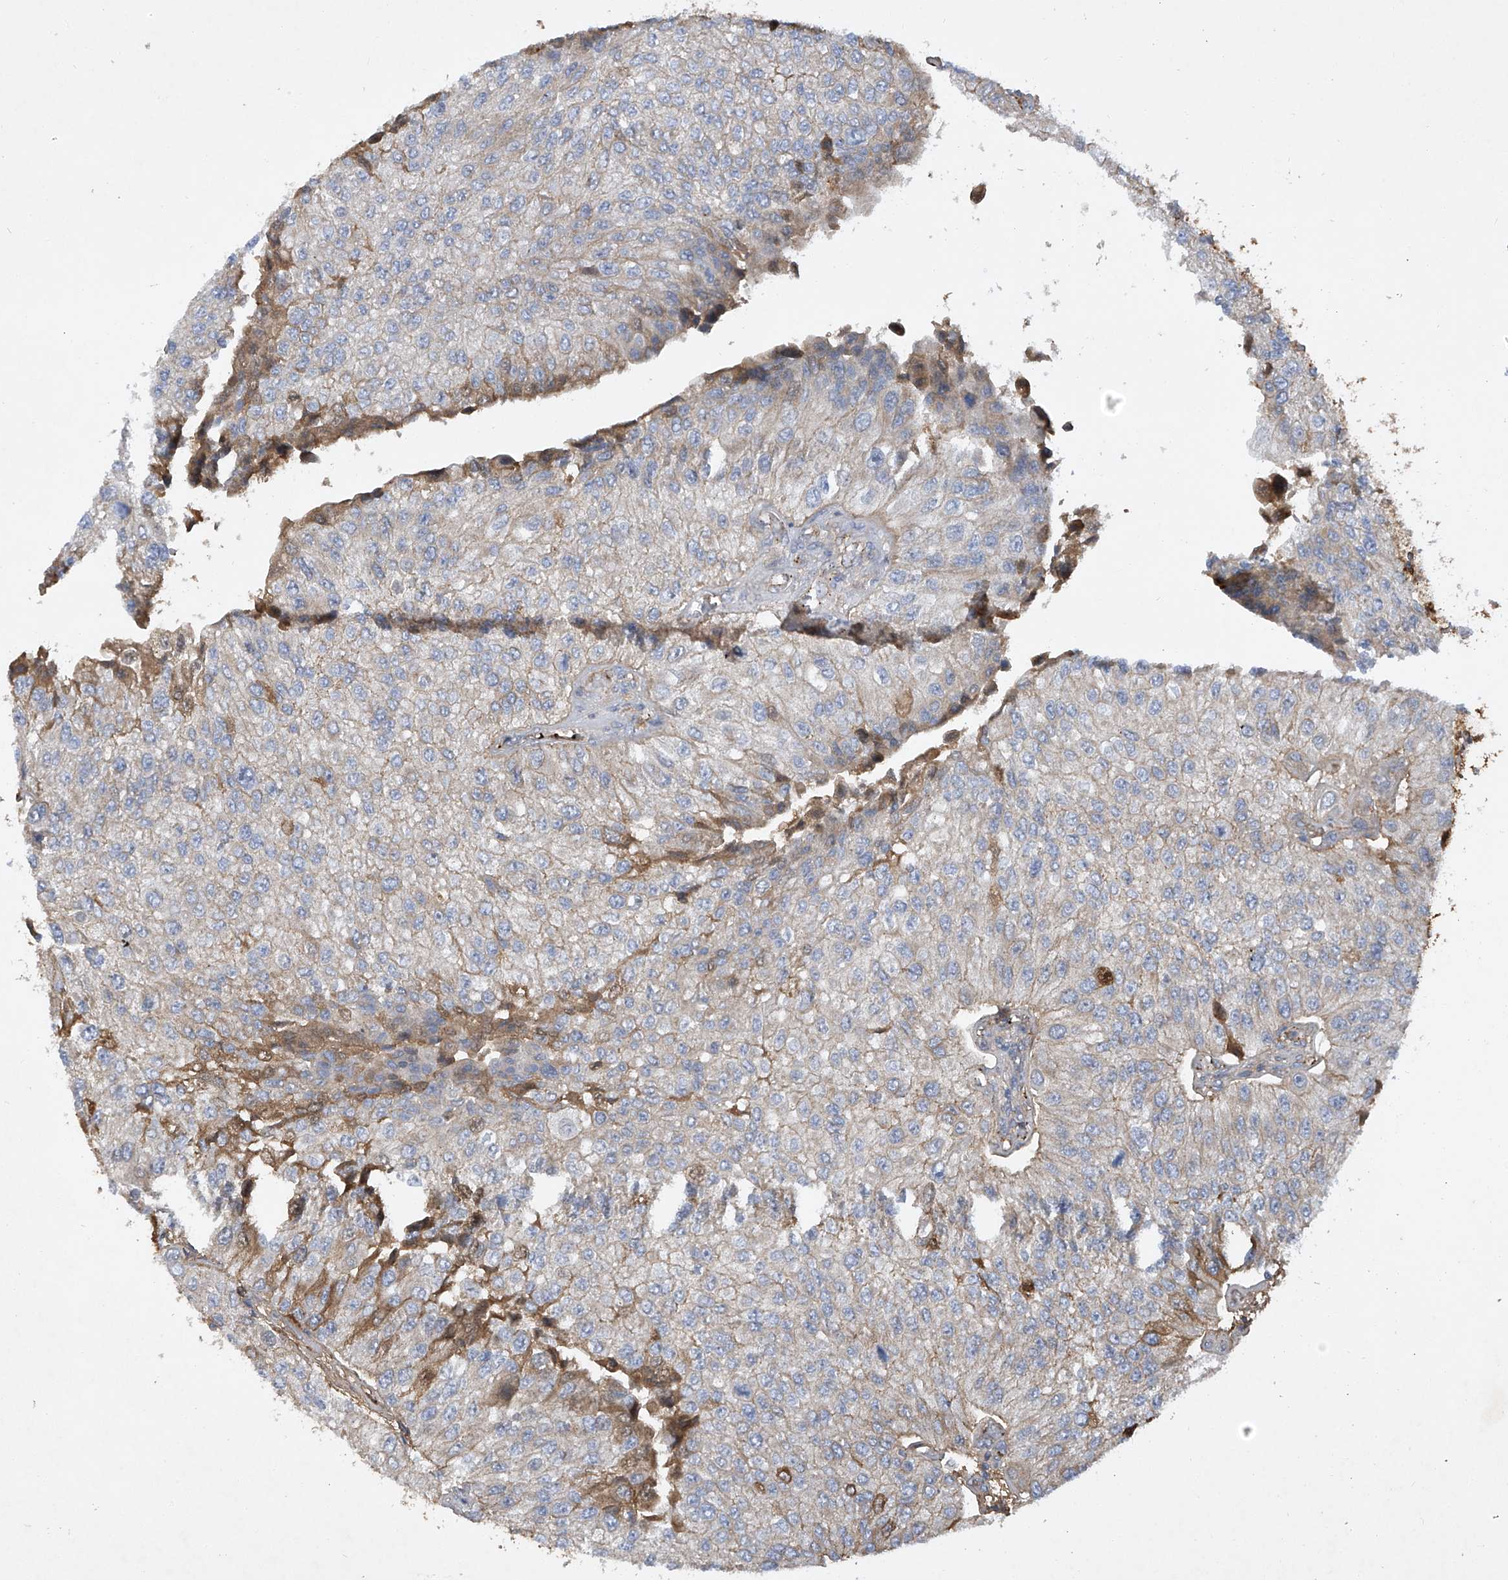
{"staining": {"intensity": "moderate", "quantity": "<25%", "location": "cytoplasmic/membranous,nuclear"}, "tissue": "urothelial cancer", "cell_type": "Tumor cells", "image_type": "cancer", "snomed": [{"axis": "morphology", "description": "Urothelial carcinoma, High grade"}, {"axis": "topography", "description": "Kidney"}, {"axis": "topography", "description": "Urinary bladder"}], "caption": "Urothelial cancer stained for a protein (brown) displays moderate cytoplasmic/membranous and nuclear positive expression in about <25% of tumor cells.", "gene": "HAS3", "patient": {"sex": "male", "age": 77}}